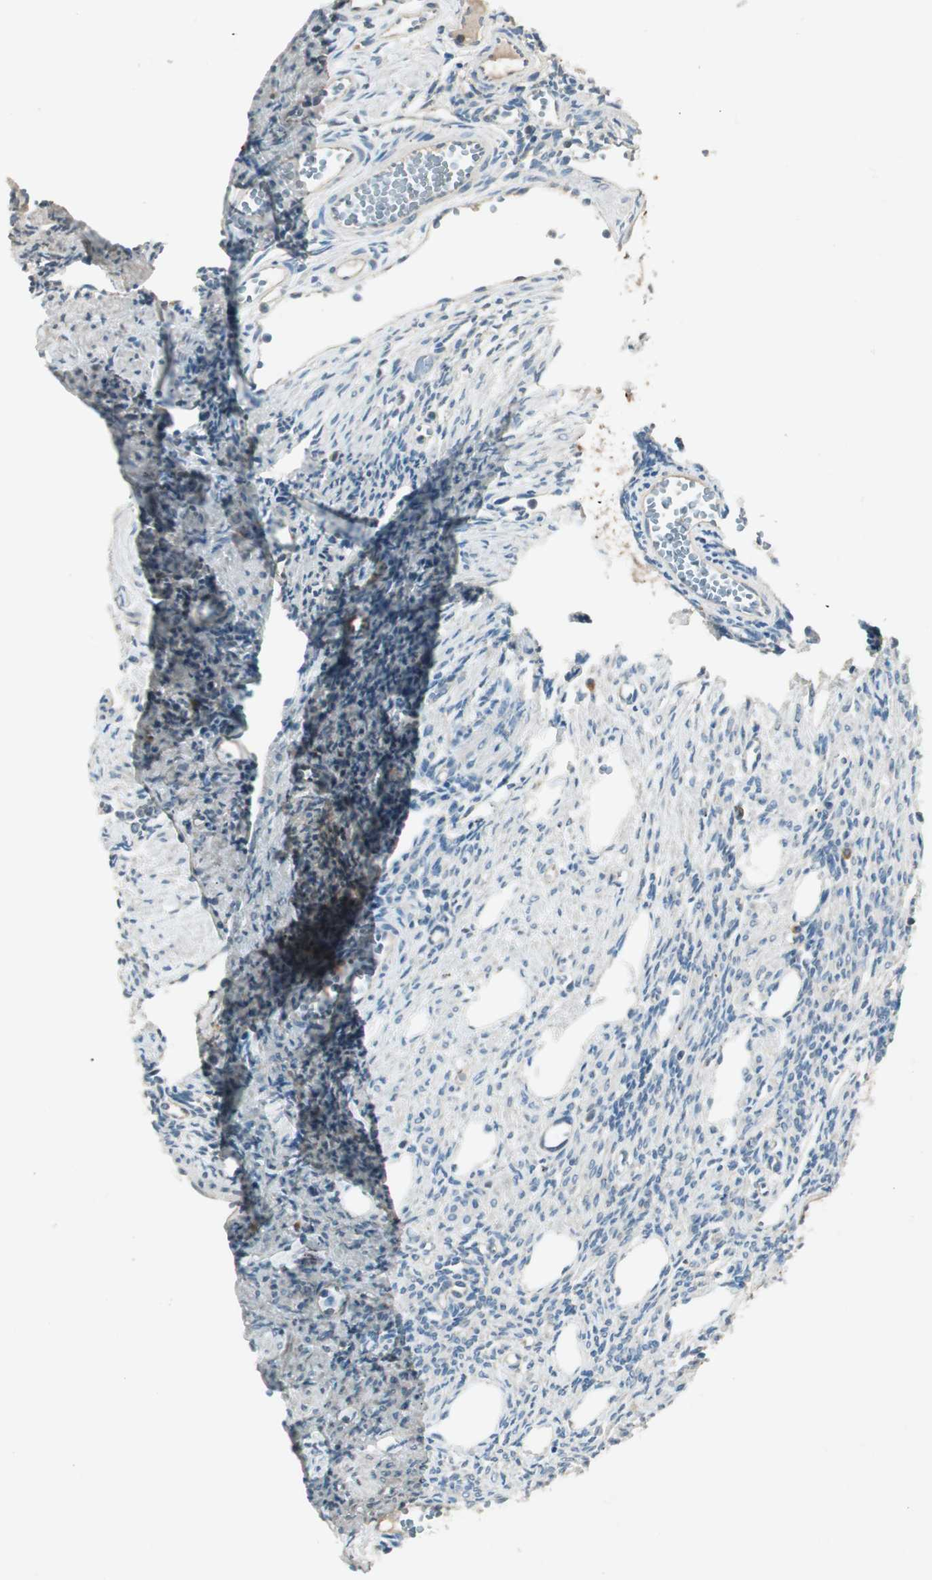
{"staining": {"intensity": "weak", "quantity": "<25%", "location": "cytoplasmic/membranous"}, "tissue": "ovary", "cell_type": "Ovarian stroma cells", "image_type": "normal", "snomed": [{"axis": "morphology", "description": "Normal tissue, NOS"}, {"axis": "topography", "description": "Ovary"}], "caption": "There is no significant staining in ovarian stroma cells of ovary. (Immunohistochemistry (ihc), brightfield microscopy, high magnification).", "gene": "NKAIN1", "patient": {"sex": "female", "age": 33}}